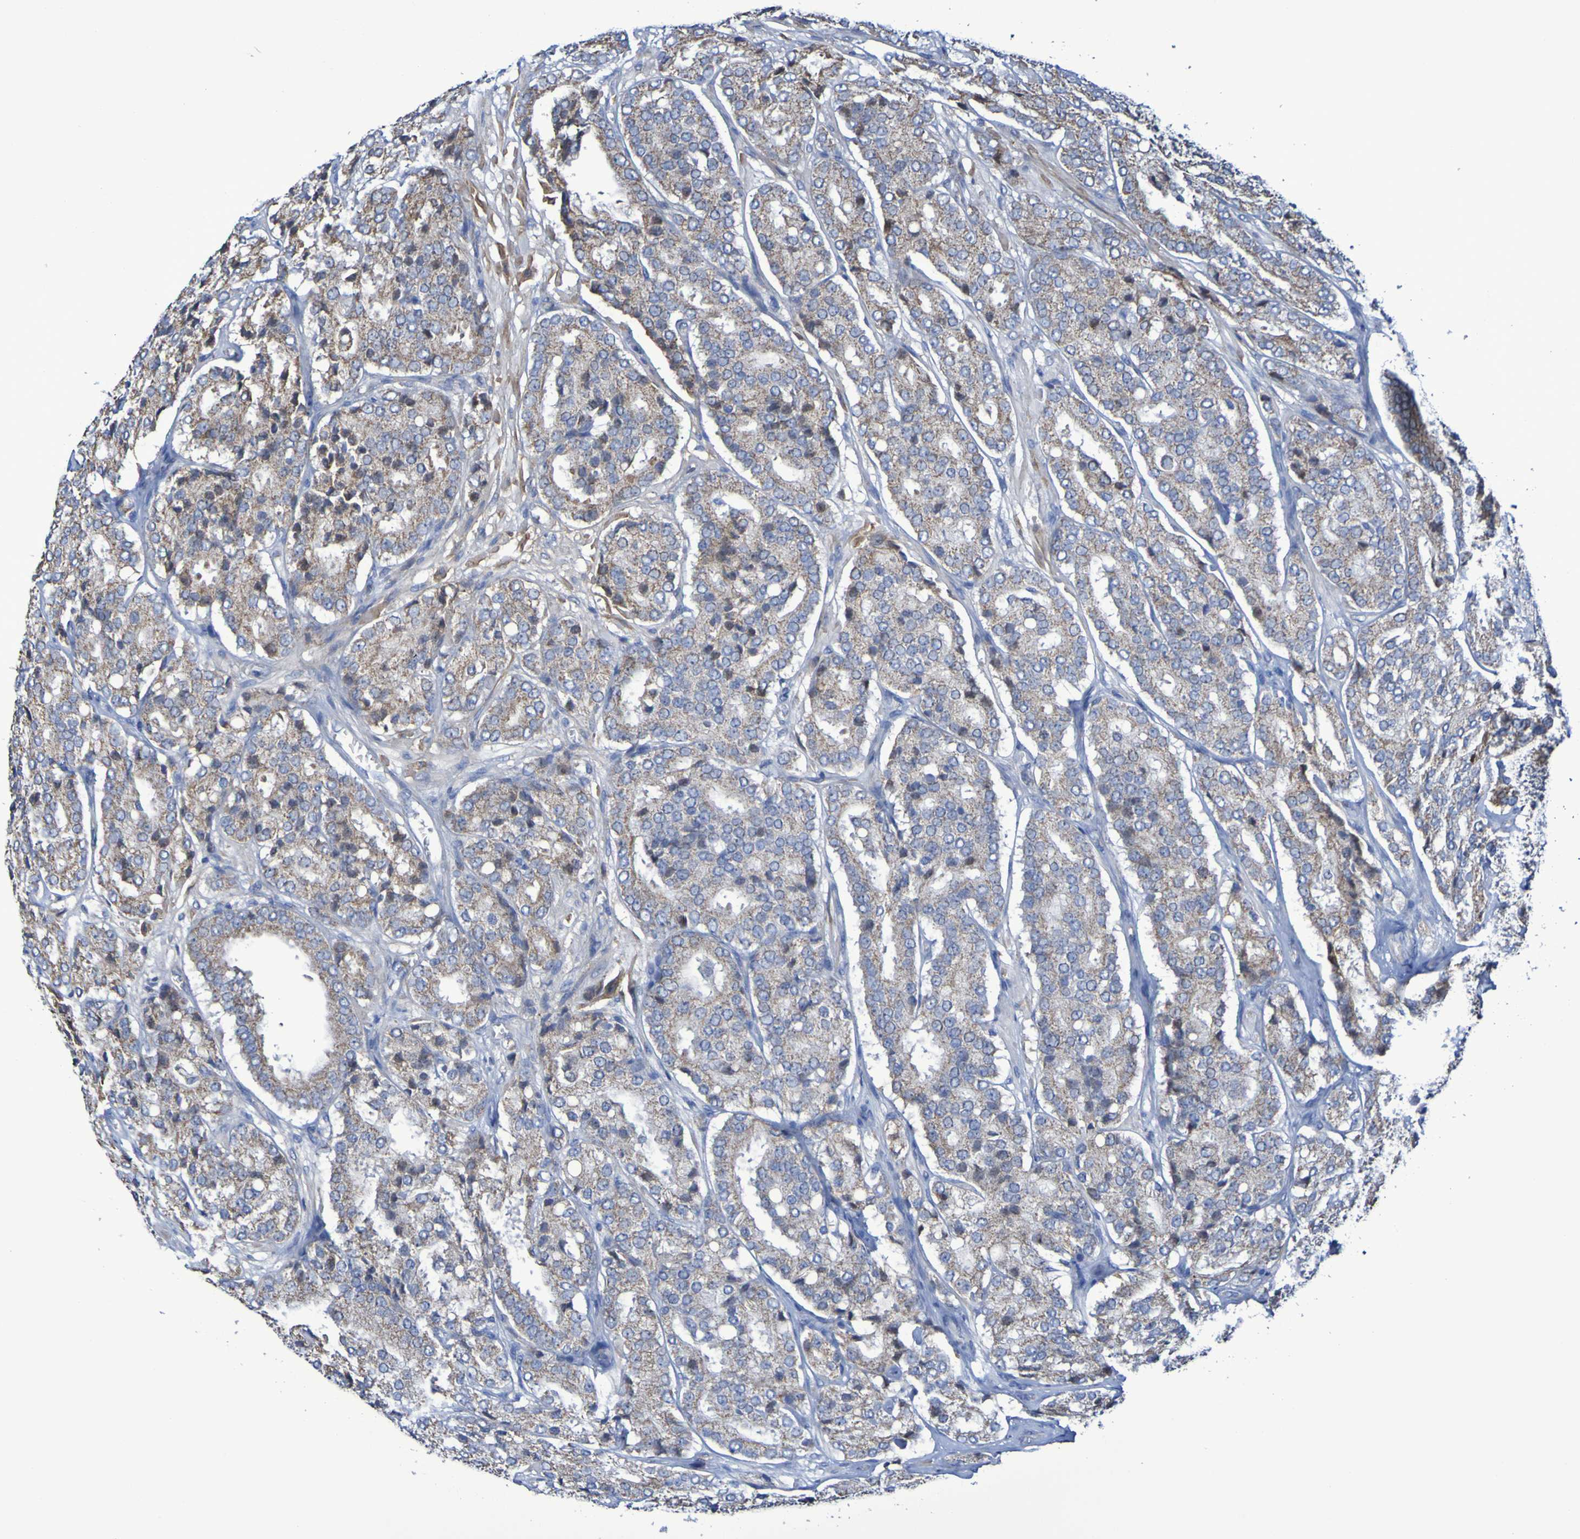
{"staining": {"intensity": "weak", "quantity": ">75%", "location": "cytoplasmic/membranous"}, "tissue": "prostate cancer", "cell_type": "Tumor cells", "image_type": "cancer", "snomed": [{"axis": "morphology", "description": "Adenocarcinoma, High grade"}, {"axis": "topography", "description": "Prostate"}], "caption": "A photomicrograph of prostate high-grade adenocarcinoma stained for a protein shows weak cytoplasmic/membranous brown staining in tumor cells.", "gene": "CNTN2", "patient": {"sex": "male", "age": 65}}